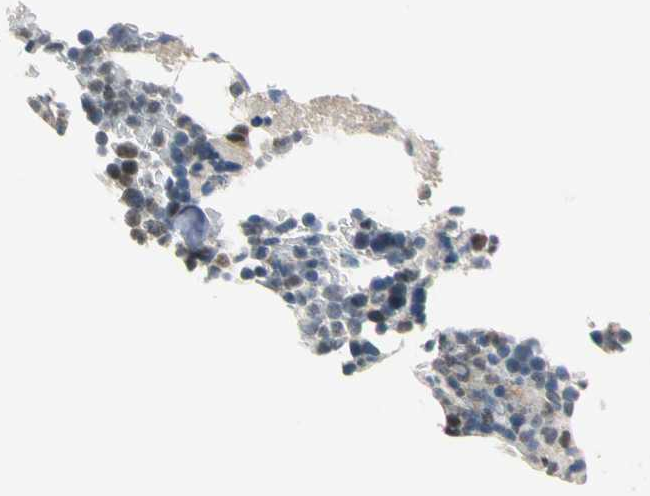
{"staining": {"intensity": "moderate", "quantity": "<25%", "location": "nuclear"}, "tissue": "bone marrow", "cell_type": "Hematopoietic cells", "image_type": "normal", "snomed": [{"axis": "morphology", "description": "Normal tissue, NOS"}, {"axis": "topography", "description": "Bone marrow"}], "caption": "IHC micrograph of unremarkable bone marrow stained for a protein (brown), which exhibits low levels of moderate nuclear staining in approximately <25% of hematopoietic cells.", "gene": "RIOX2", "patient": {"sex": "female", "age": 73}}